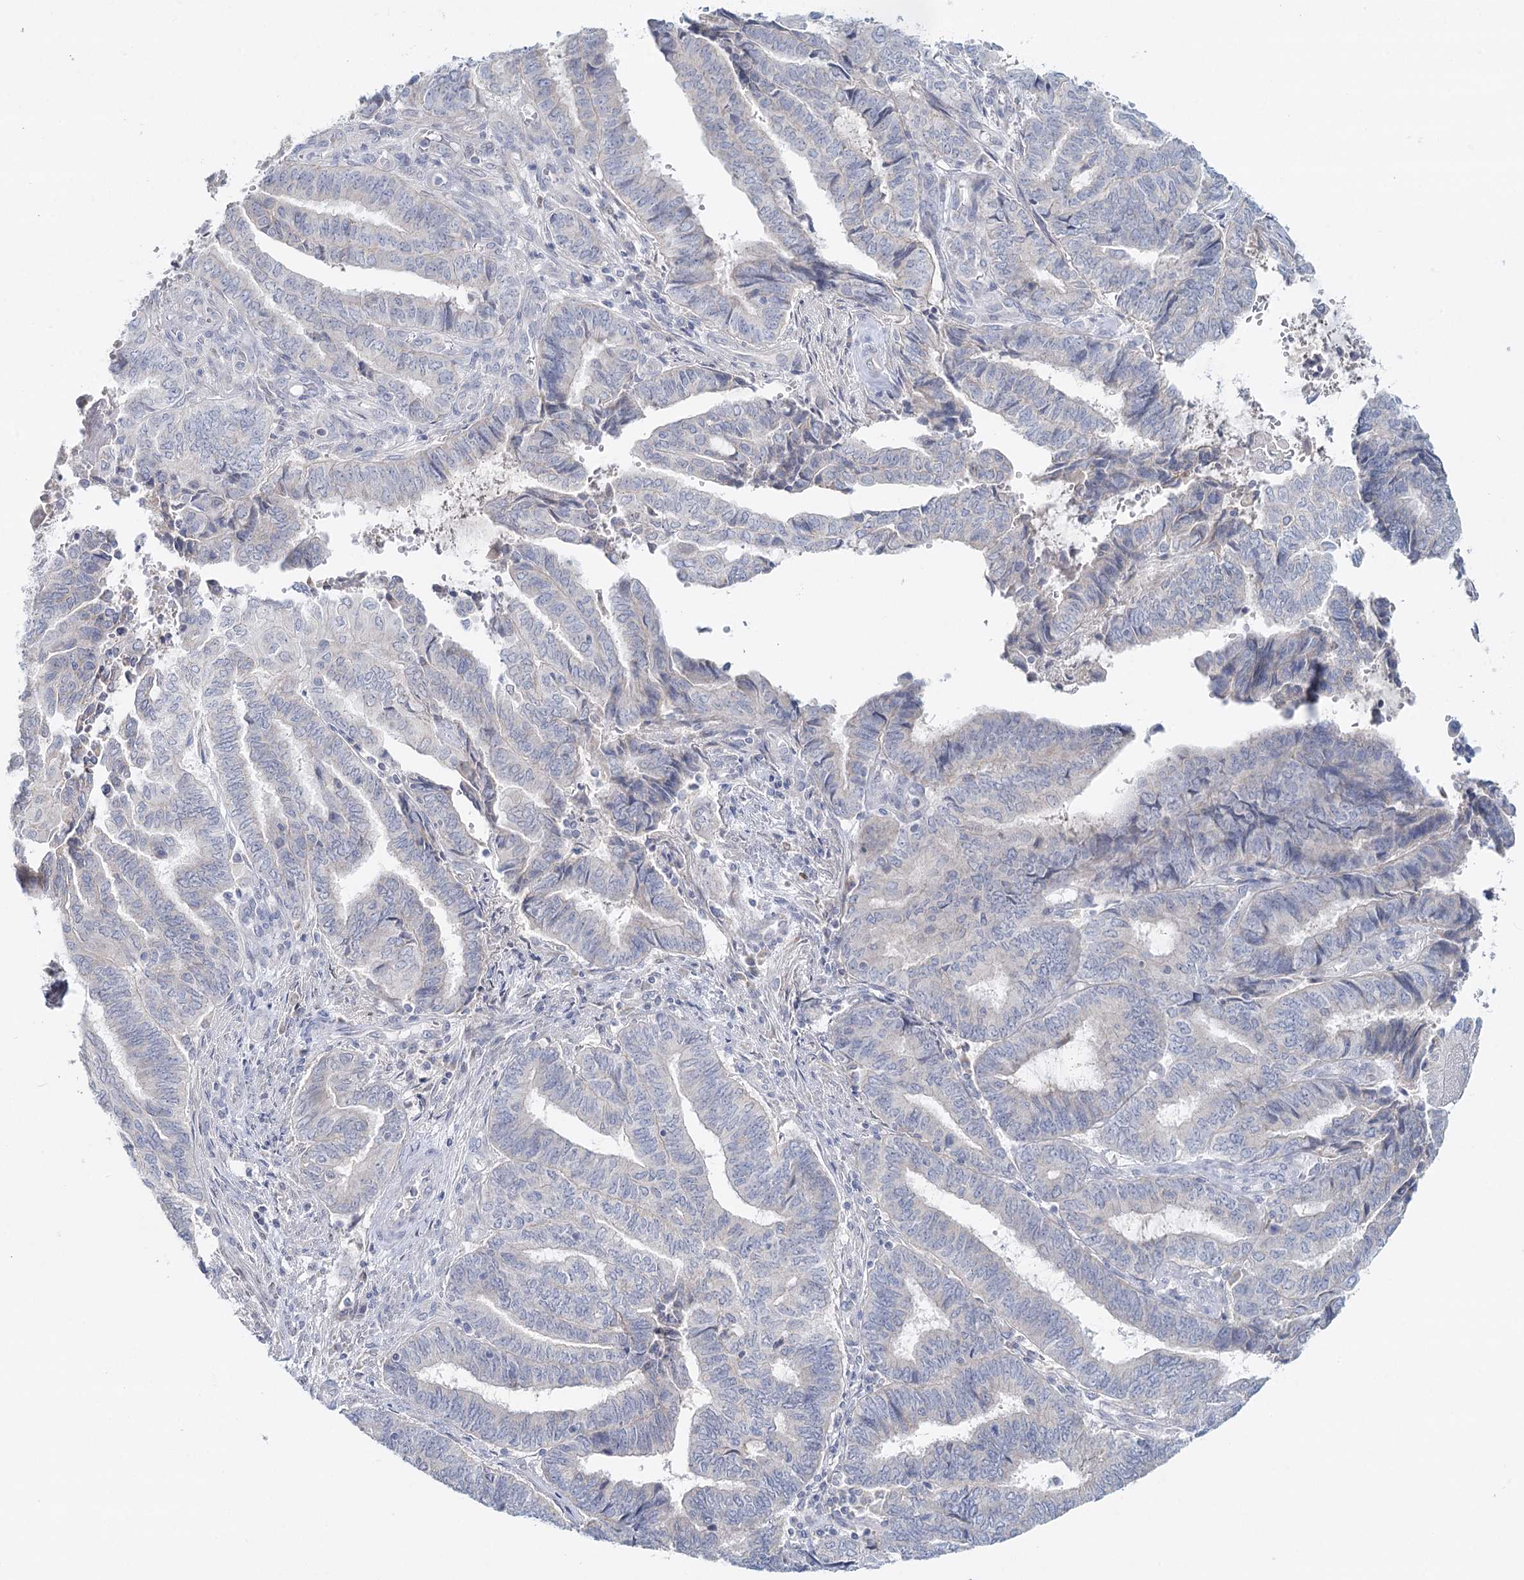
{"staining": {"intensity": "negative", "quantity": "none", "location": "none"}, "tissue": "endometrial cancer", "cell_type": "Tumor cells", "image_type": "cancer", "snomed": [{"axis": "morphology", "description": "Adenocarcinoma, NOS"}, {"axis": "topography", "description": "Uterus"}, {"axis": "topography", "description": "Endometrium"}], "caption": "Histopathology image shows no significant protein staining in tumor cells of endometrial adenocarcinoma.", "gene": "PSAPL1", "patient": {"sex": "female", "age": 70}}